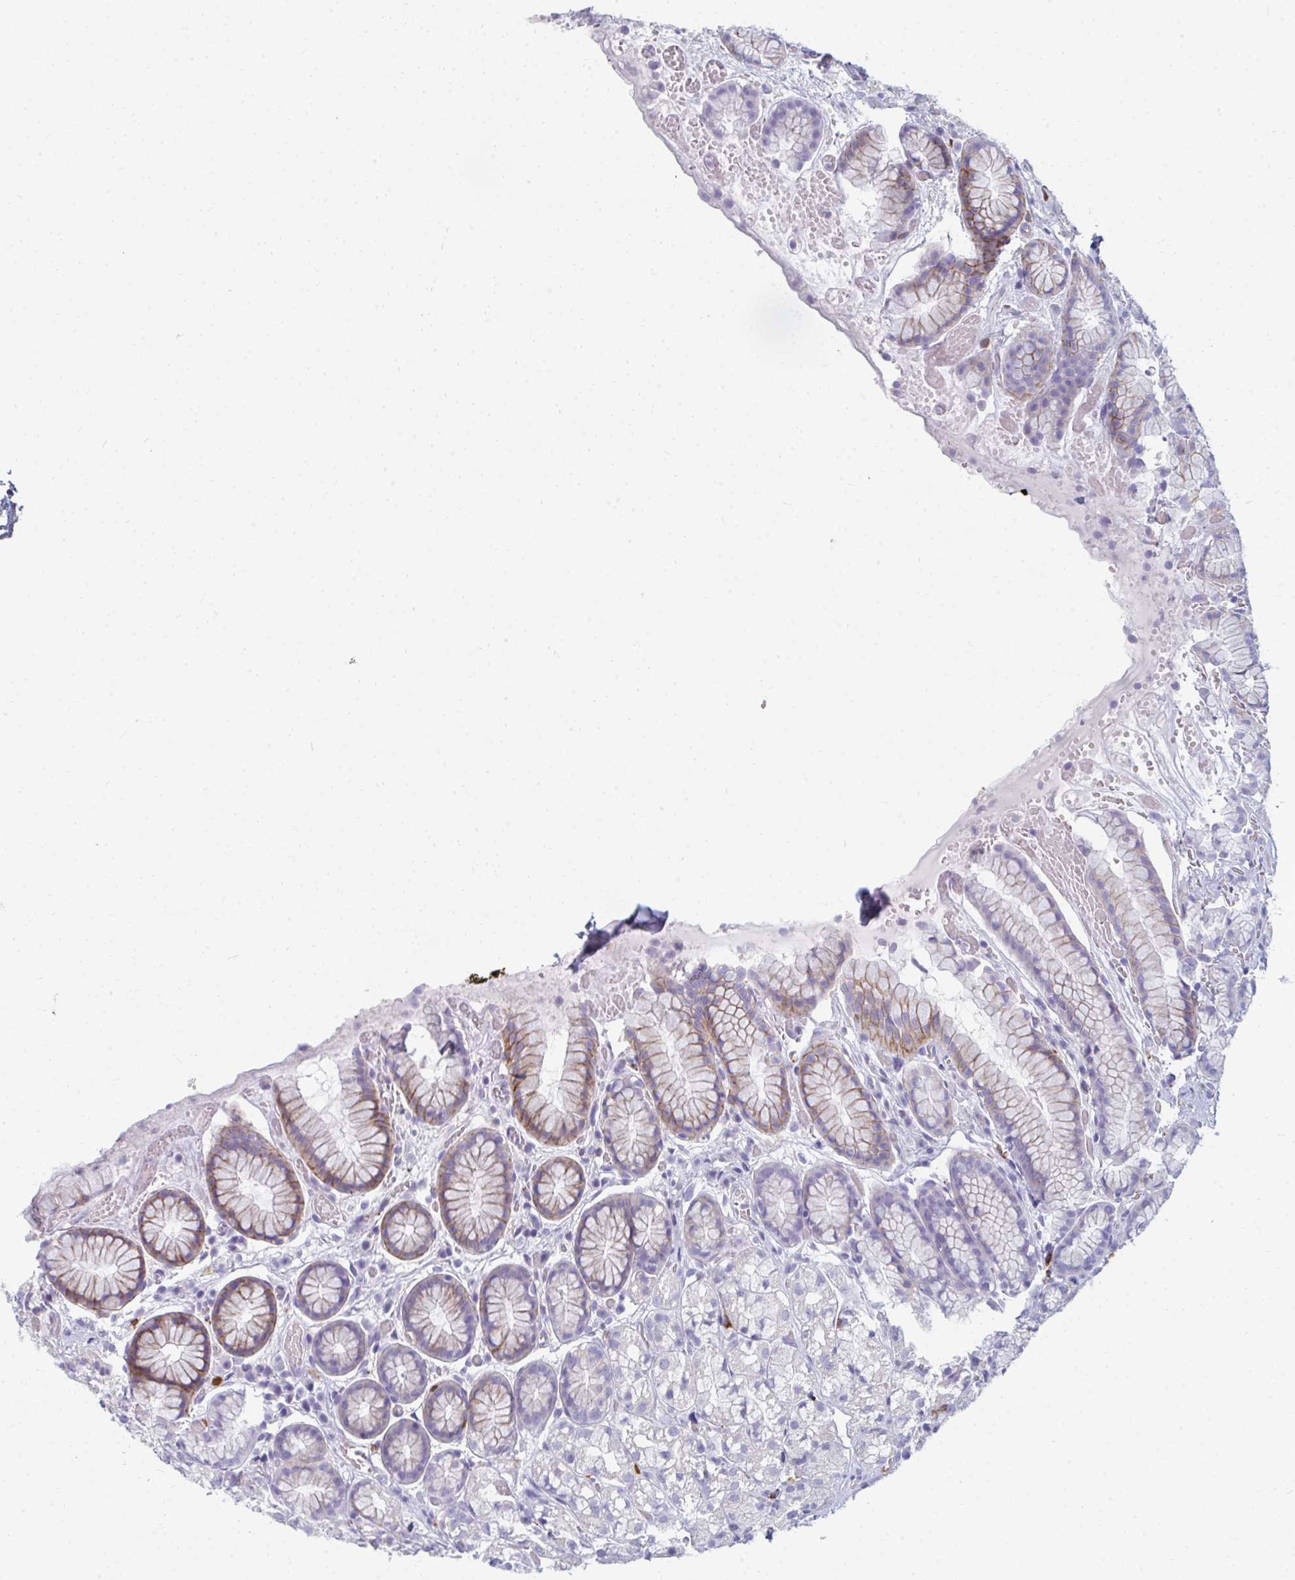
{"staining": {"intensity": "moderate", "quantity": "<25%", "location": "cytoplasmic/membranous"}, "tissue": "stomach", "cell_type": "Glandular cells", "image_type": "normal", "snomed": [{"axis": "morphology", "description": "Normal tissue, NOS"}, {"axis": "topography", "description": "Smooth muscle"}, {"axis": "topography", "description": "Stomach"}], "caption": "Protein expression by immunohistochemistry shows moderate cytoplasmic/membranous positivity in approximately <25% of glandular cells in normal stomach. (IHC, brightfield microscopy, high magnification).", "gene": "EIF1AD", "patient": {"sex": "male", "age": 70}}